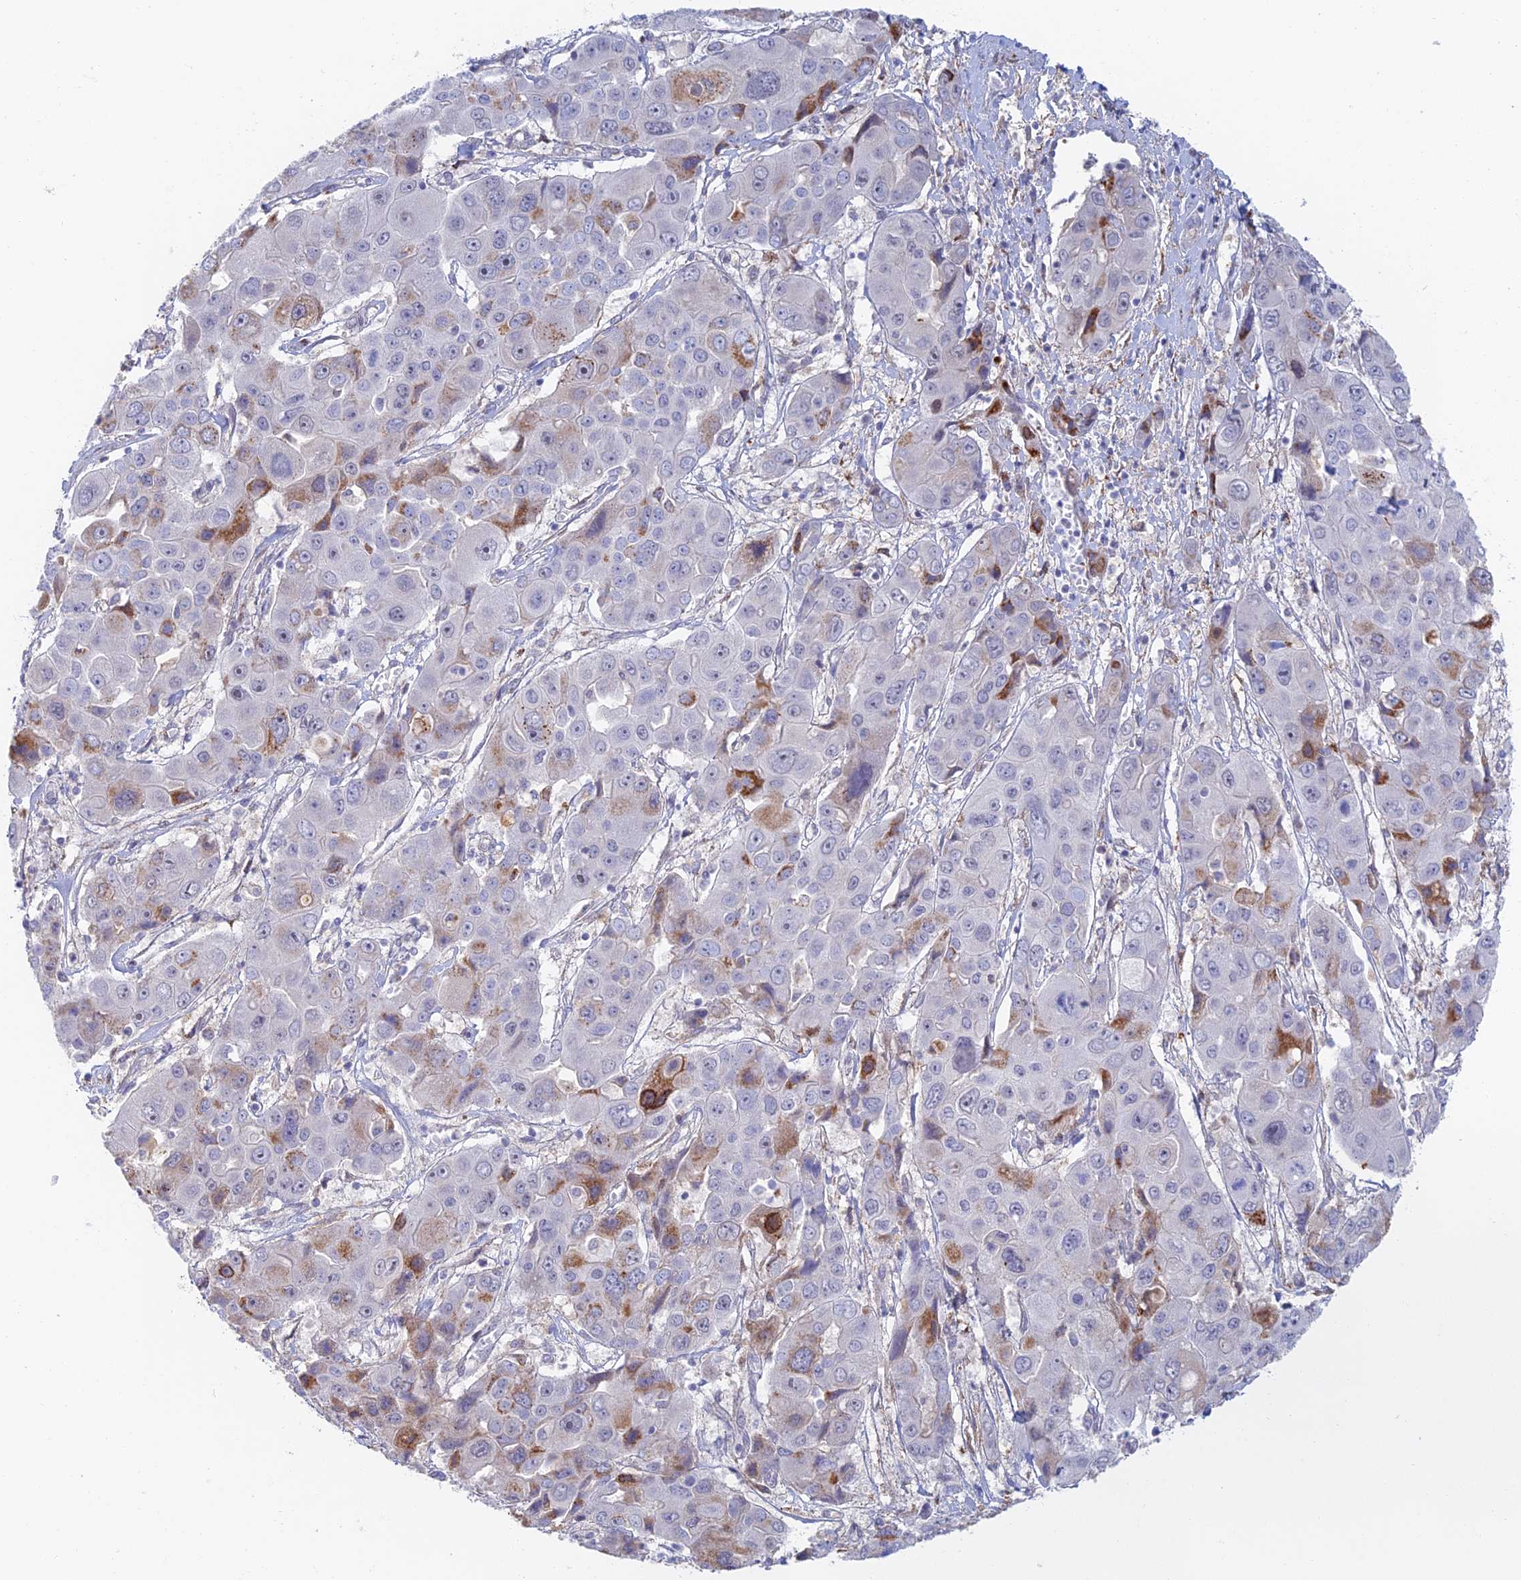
{"staining": {"intensity": "strong", "quantity": "<25%", "location": "cytoplasmic/membranous"}, "tissue": "liver cancer", "cell_type": "Tumor cells", "image_type": "cancer", "snomed": [{"axis": "morphology", "description": "Cholangiocarcinoma"}, {"axis": "topography", "description": "Liver"}], "caption": "This micrograph shows immunohistochemistry (IHC) staining of liver cholangiocarcinoma, with medium strong cytoplasmic/membranous expression in about <25% of tumor cells.", "gene": "ZUP1", "patient": {"sex": "male", "age": 67}}